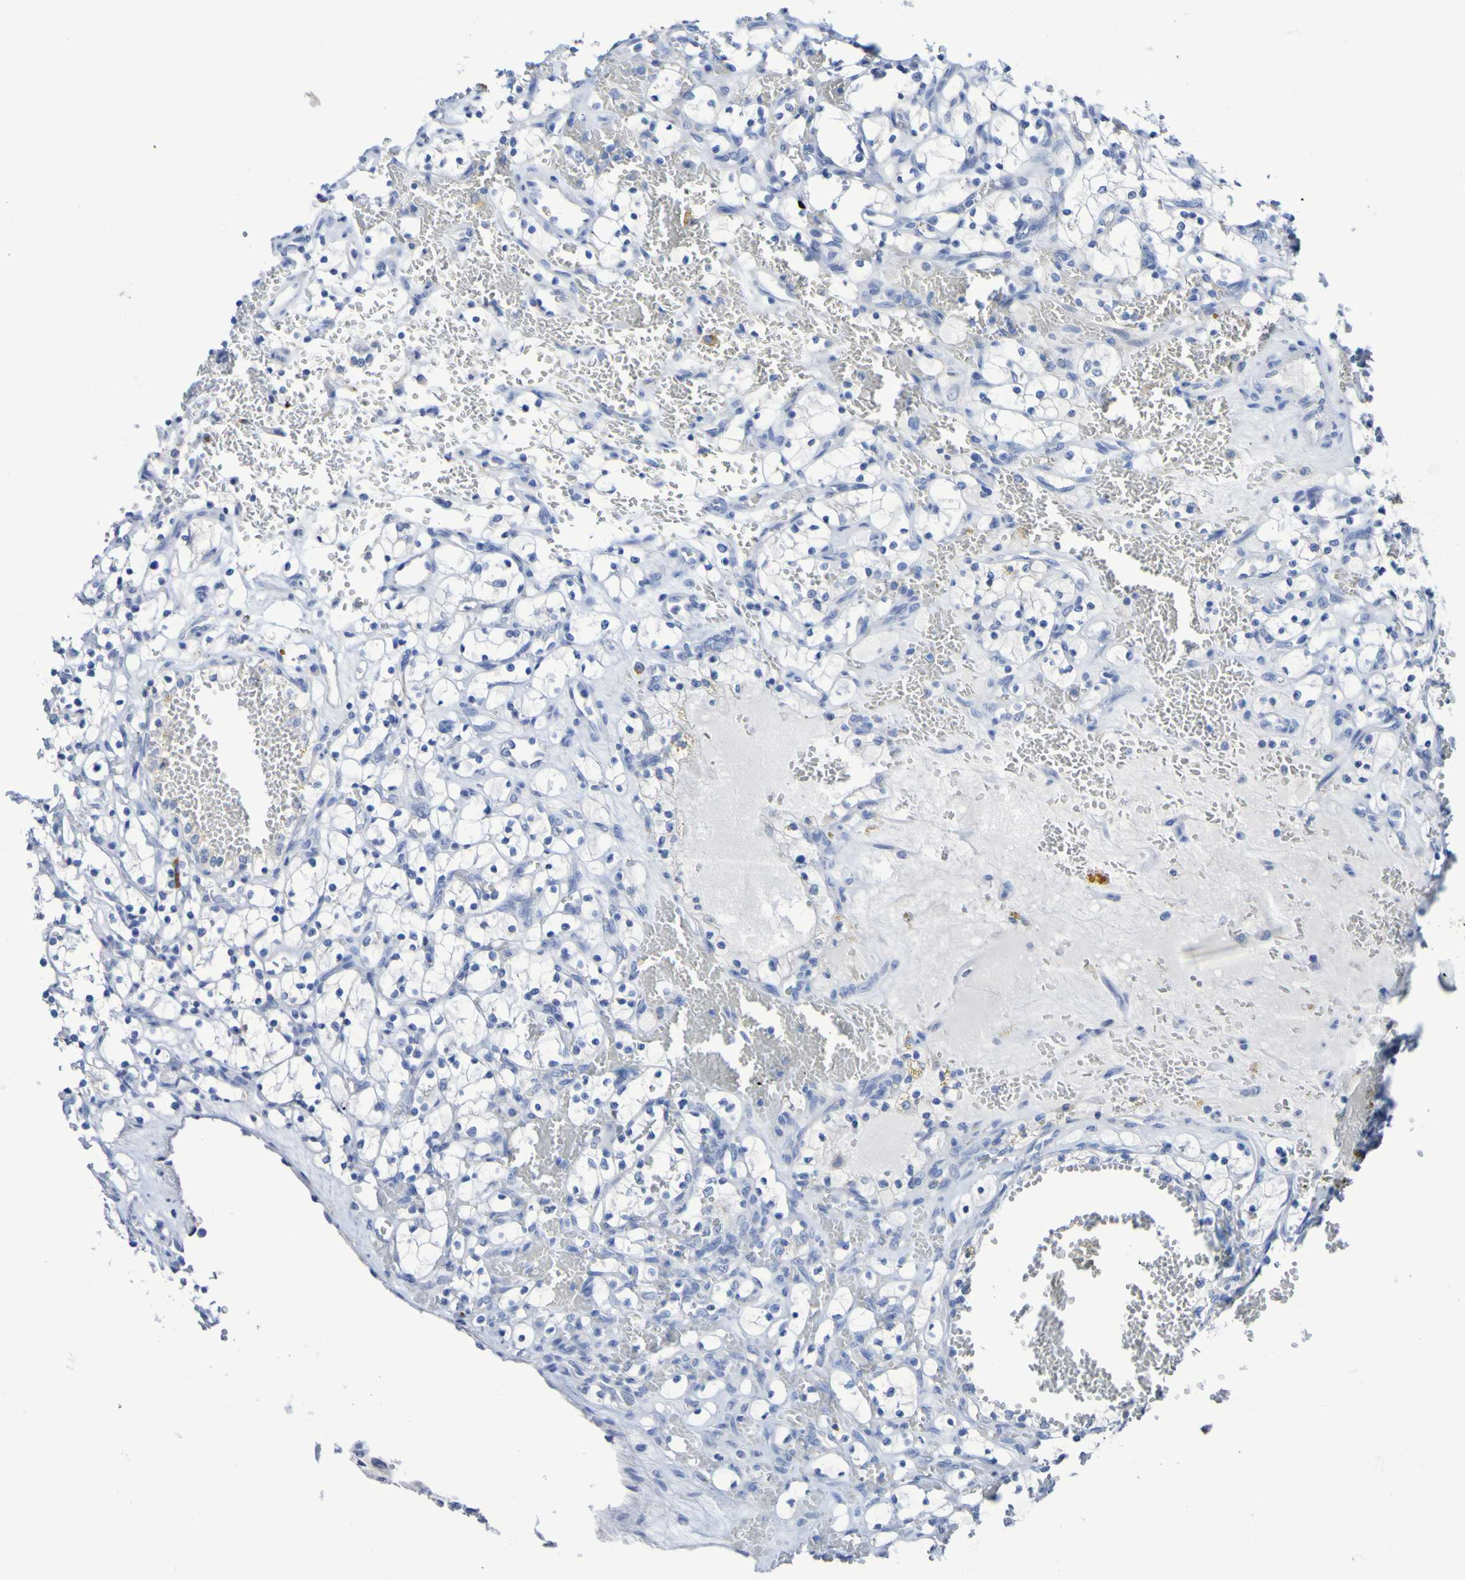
{"staining": {"intensity": "negative", "quantity": "none", "location": "none"}, "tissue": "renal cancer", "cell_type": "Tumor cells", "image_type": "cancer", "snomed": [{"axis": "morphology", "description": "Adenocarcinoma, NOS"}, {"axis": "topography", "description": "Kidney"}], "caption": "Immunohistochemical staining of adenocarcinoma (renal) demonstrates no significant expression in tumor cells. (DAB (3,3'-diaminobenzidine) IHC, high magnification).", "gene": "SGCB", "patient": {"sex": "female", "age": 69}}